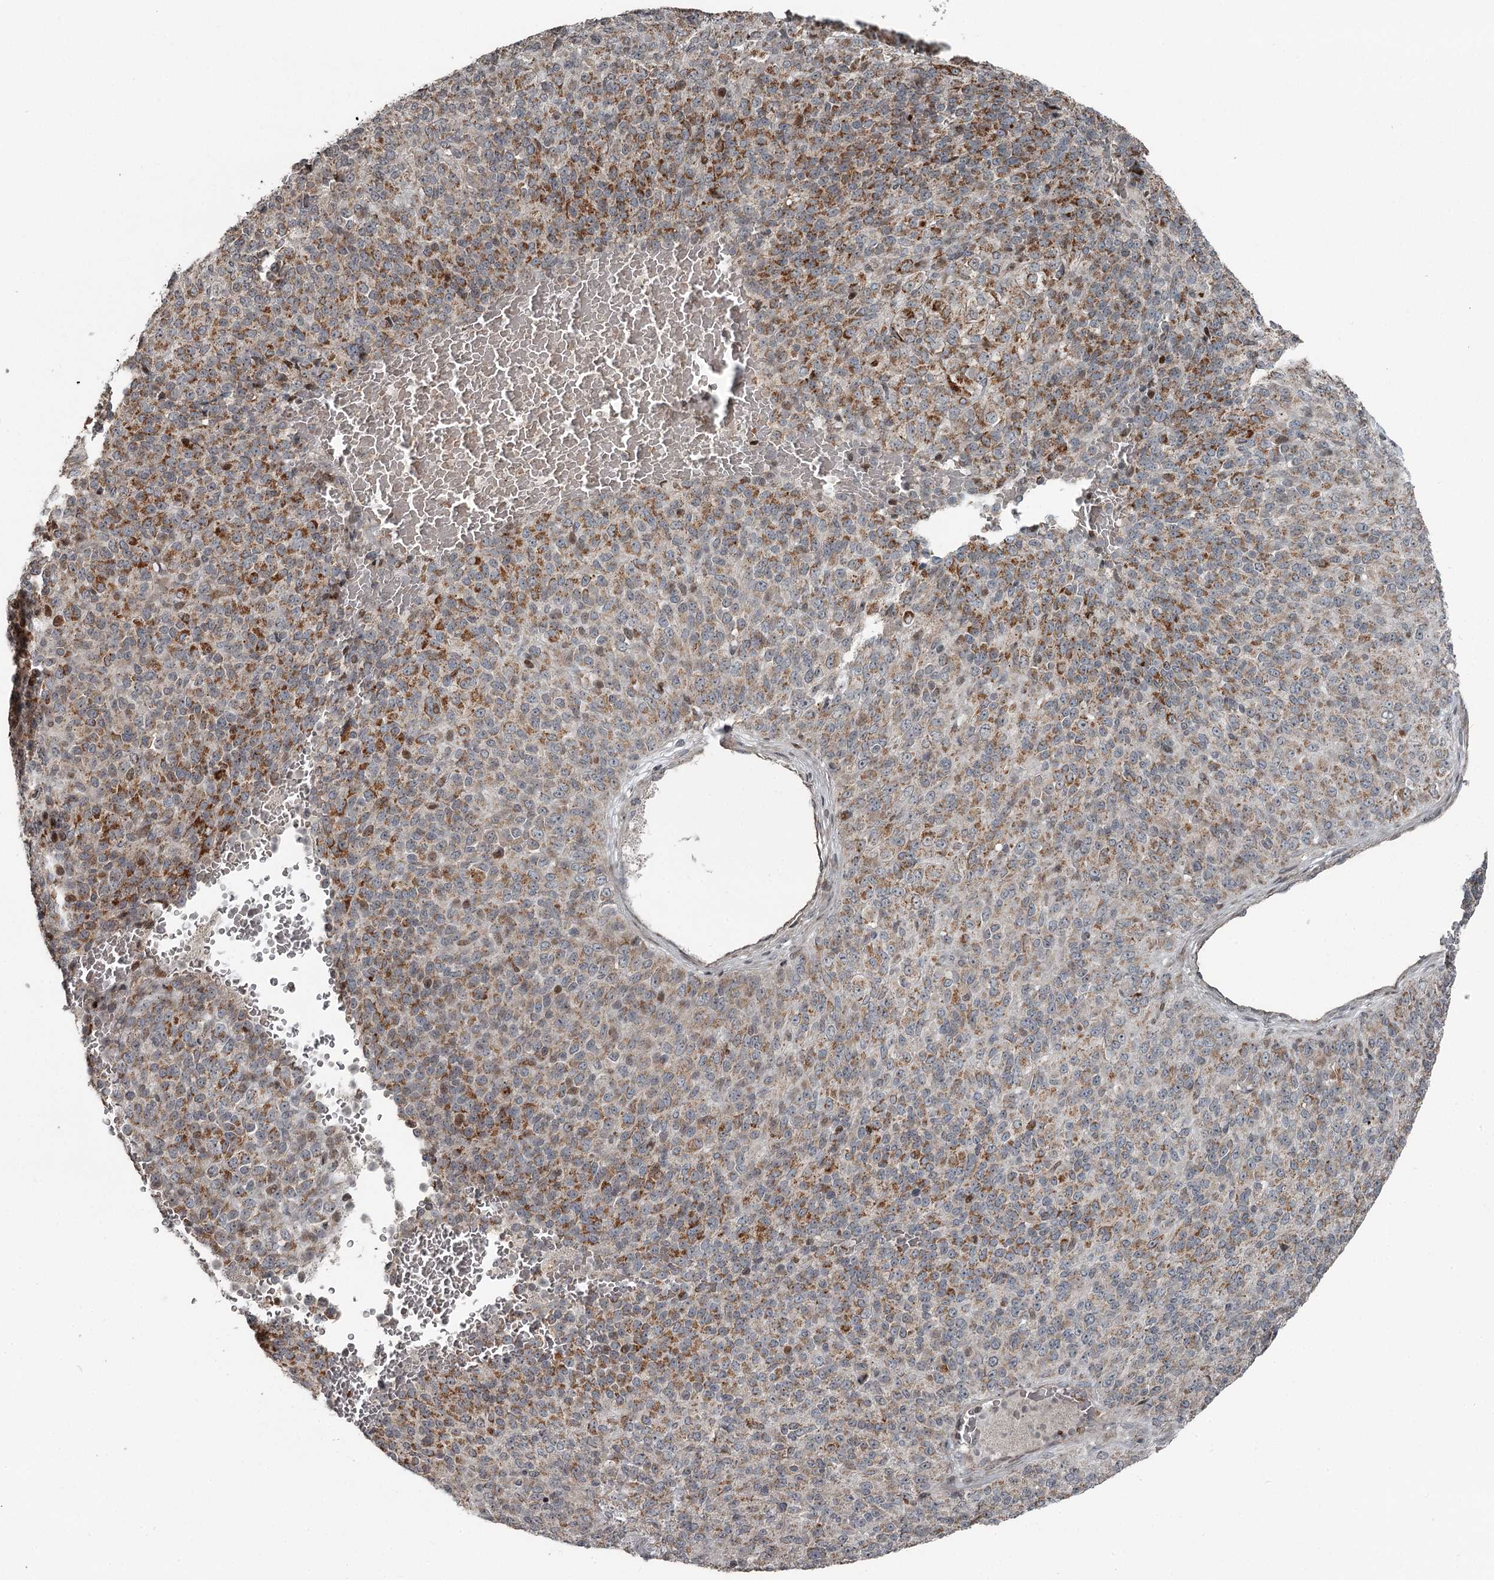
{"staining": {"intensity": "moderate", "quantity": ">75%", "location": "cytoplasmic/membranous"}, "tissue": "melanoma", "cell_type": "Tumor cells", "image_type": "cancer", "snomed": [{"axis": "morphology", "description": "Malignant melanoma, Metastatic site"}, {"axis": "topography", "description": "Brain"}], "caption": "Malignant melanoma (metastatic site) stained with DAB IHC reveals medium levels of moderate cytoplasmic/membranous expression in approximately >75% of tumor cells. (brown staining indicates protein expression, while blue staining denotes nuclei).", "gene": "RASSF8", "patient": {"sex": "female", "age": 56}}